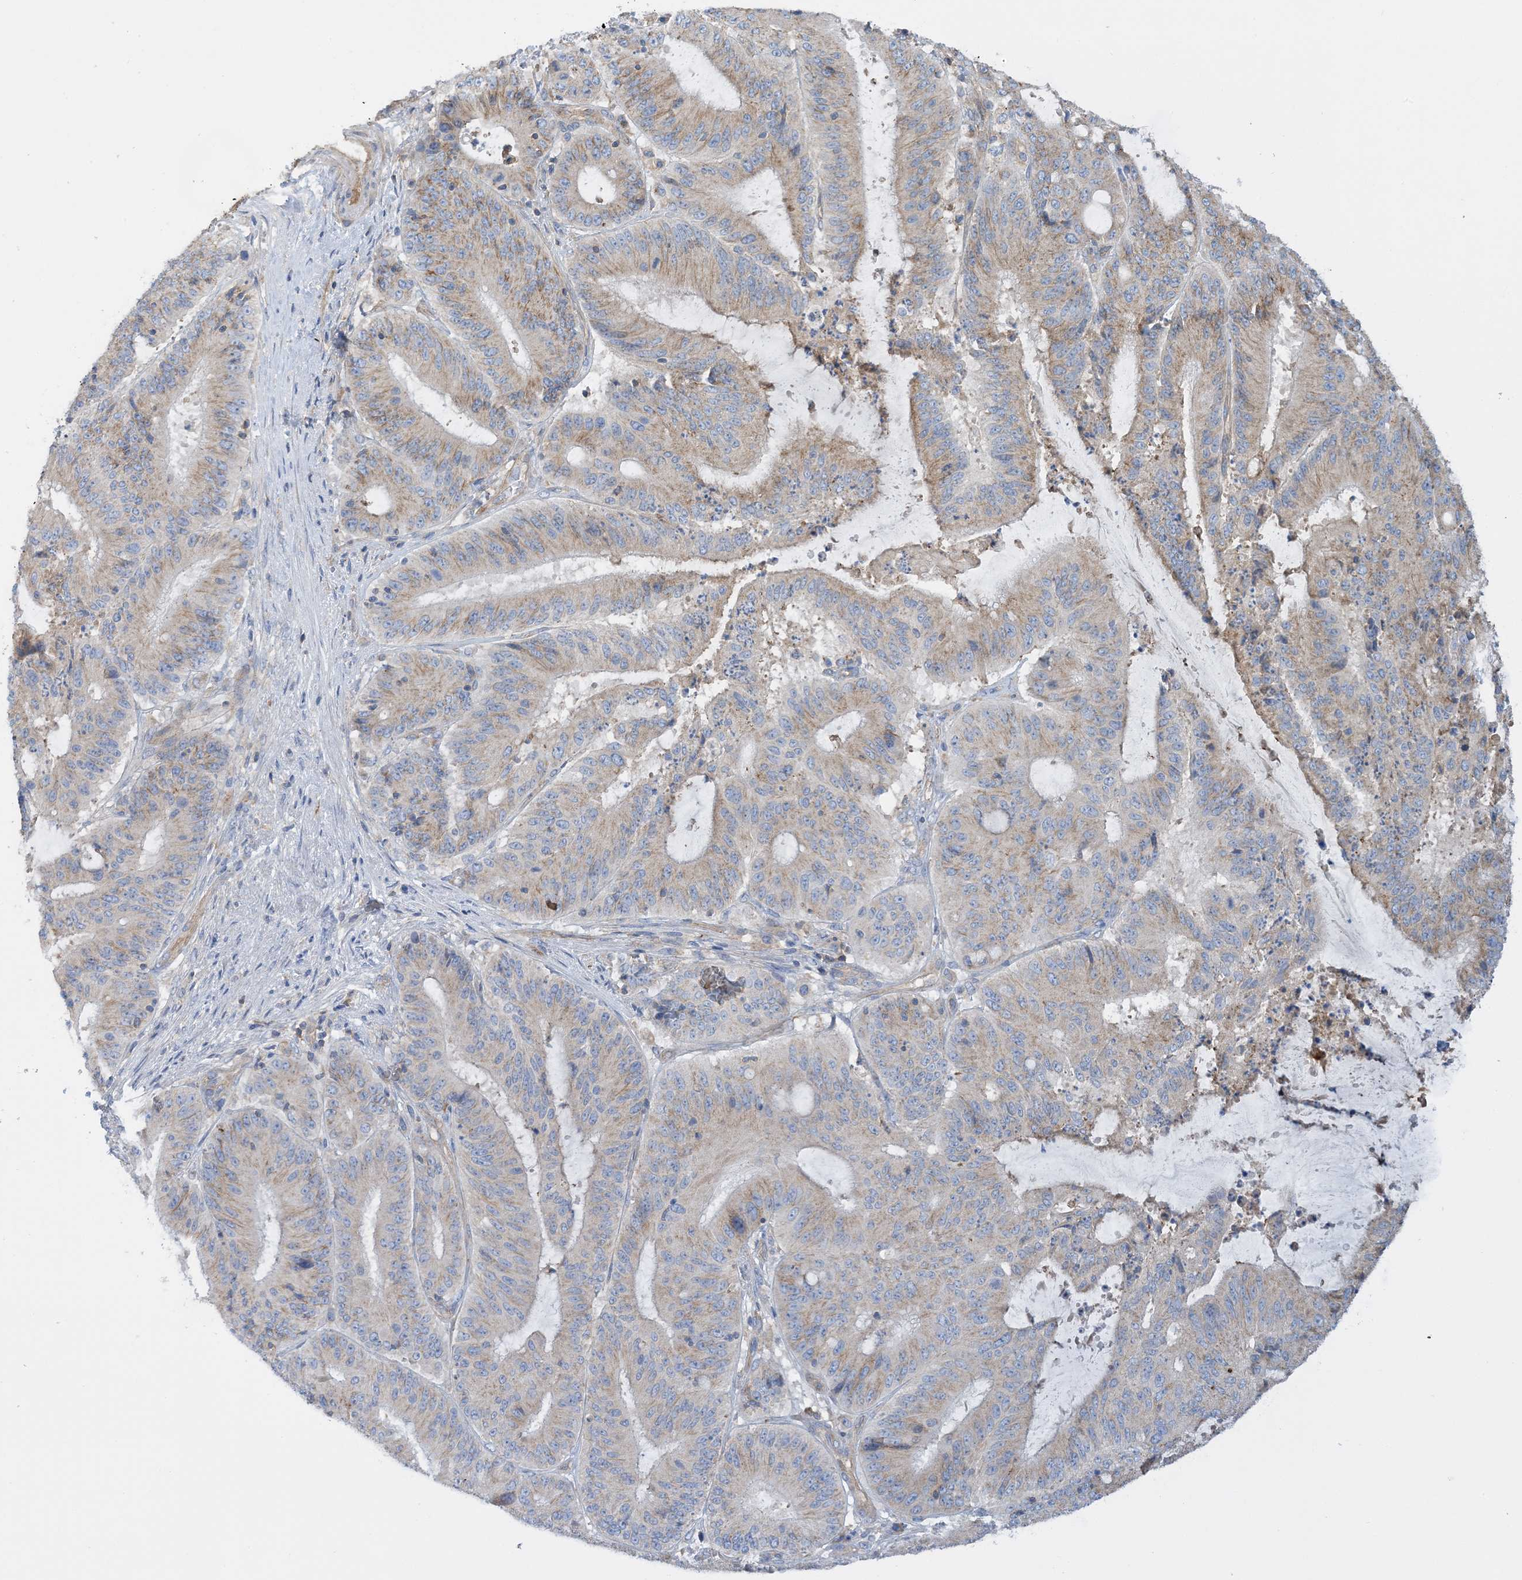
{"staining": {"intensity": "weak", "quantity": "25%-75%", "location": "cytoplasmic/membranous"}, "tissue": "liver cancer", "cell_type": "Tumor cells", "image_type": "cancer", "snomed": [{"axis": "morphology", "description": "Normal tissue, NOS"}, {"axis": "morphology", "description": "Cholangiocarcinoma"}, {"axis": "topography", "description": "Liver"}, {"axis": "topography", "description": "Peripheral nerve tissue"}], "caption": "Immunohistochemistry (IHC) of human cholangiocarcinoma (liver) shows low levels of weak cytoplasmic/membranous expression in about 25%-75% of tumor cells. The staining was performed using DAB to visualize the protein expression in brown, while the nuclei were stained in blue with hematoxylin (Magnification: 20x).", "gene": "CALHM5", "patient": {"sex": "female", "age": 73}}